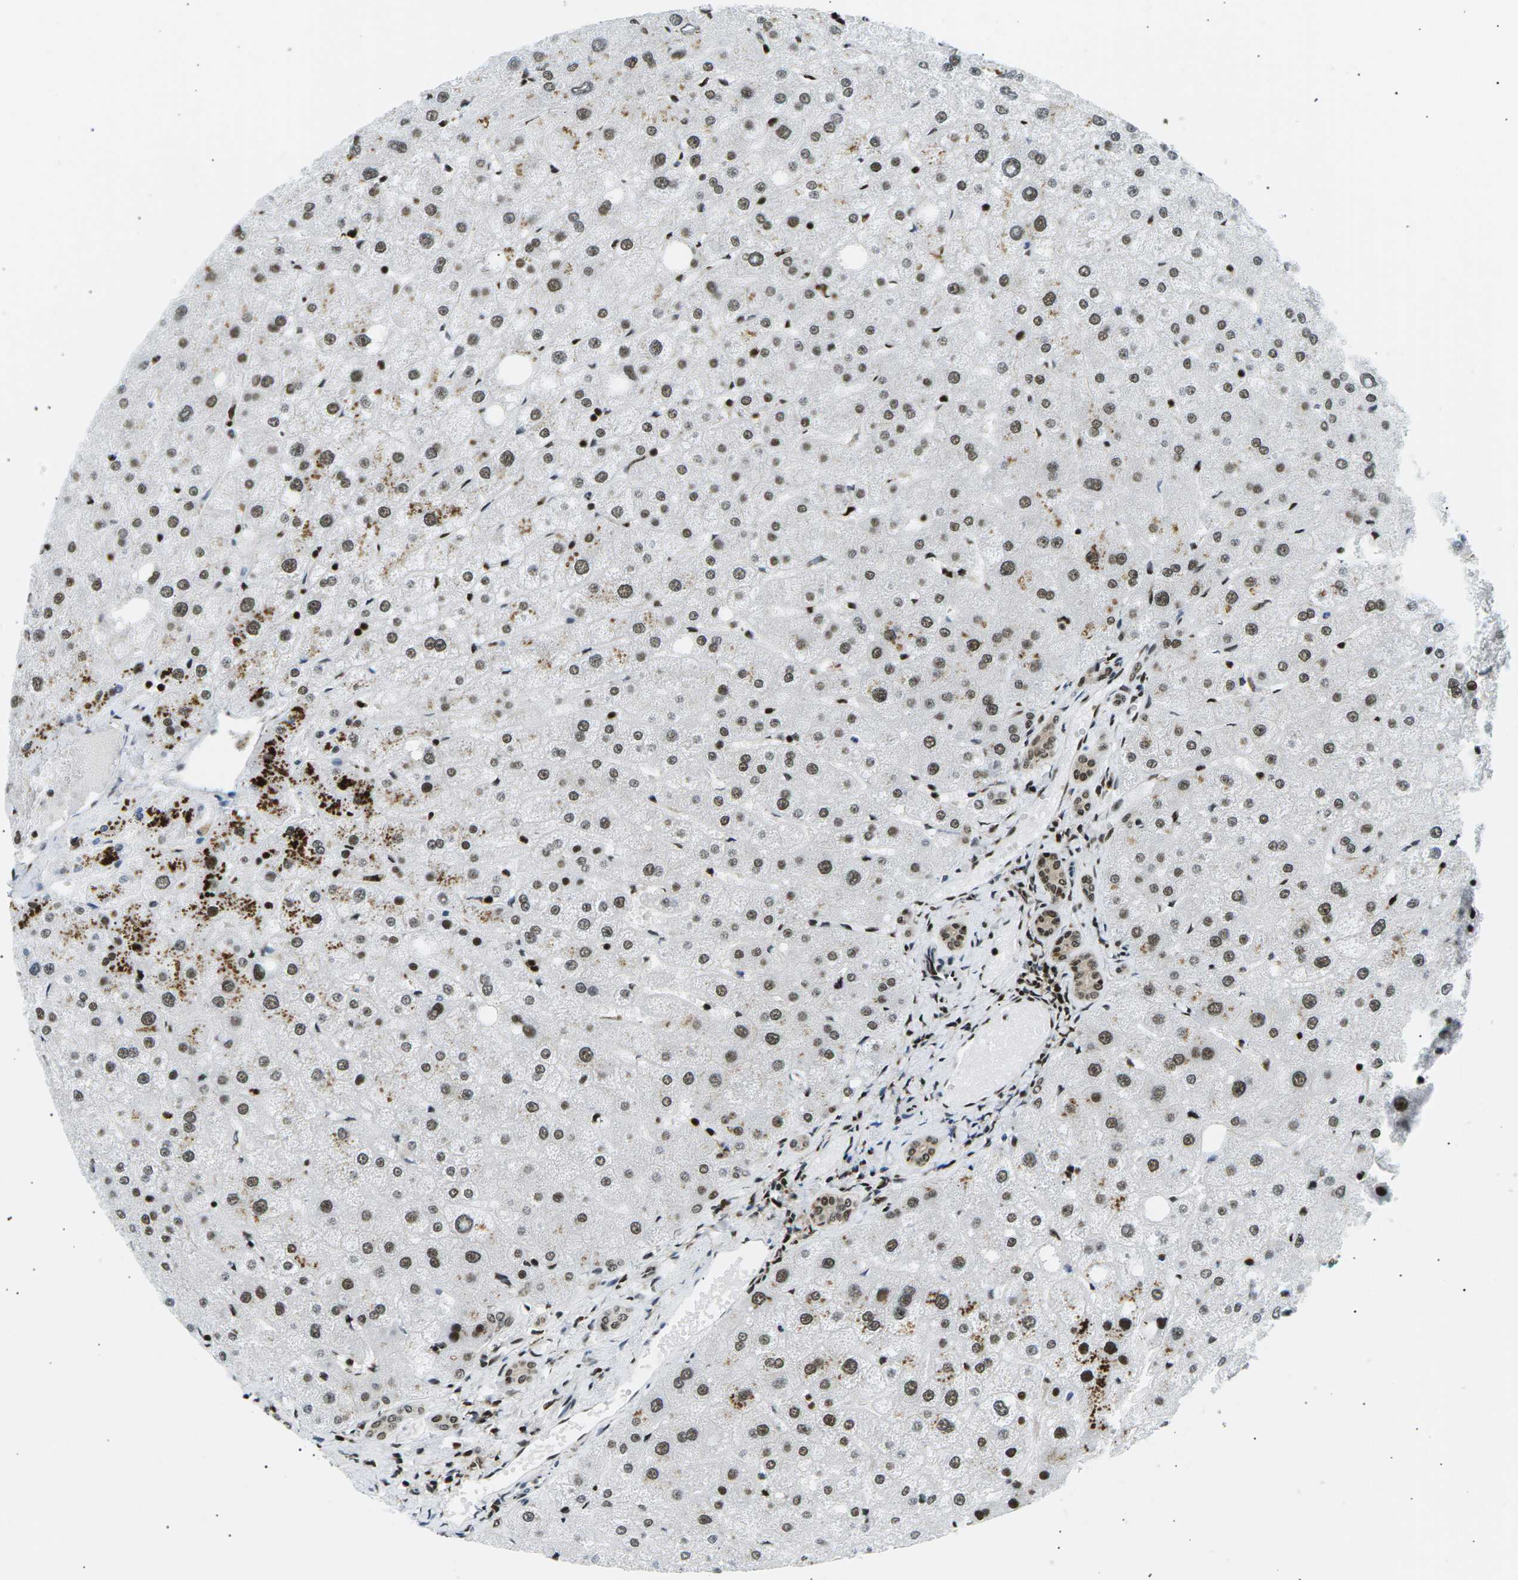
{"staining": {"intensity": "moderate", "quantity": ">75%", "location": "nuclear"}, "tissue": "liver", "cell_type": "Cholangiocytes", "image_type": "normal", "snomed": [{"axis": "morphology", "description": "Normal tissue, NOS"}, {"axis": "topography", "description": "Liver"}], "caption": "A high-resolution image shows immunohistochemistry (IHC) staining of unremarkable liver, which shows moderate nuclear staining in about >75% of cholangiocytes. (brown staining indicates protein expression, while blue staining denotes nuclei).", "gene": "RPA2", "patient": {"sex": "male", "age": 73}}